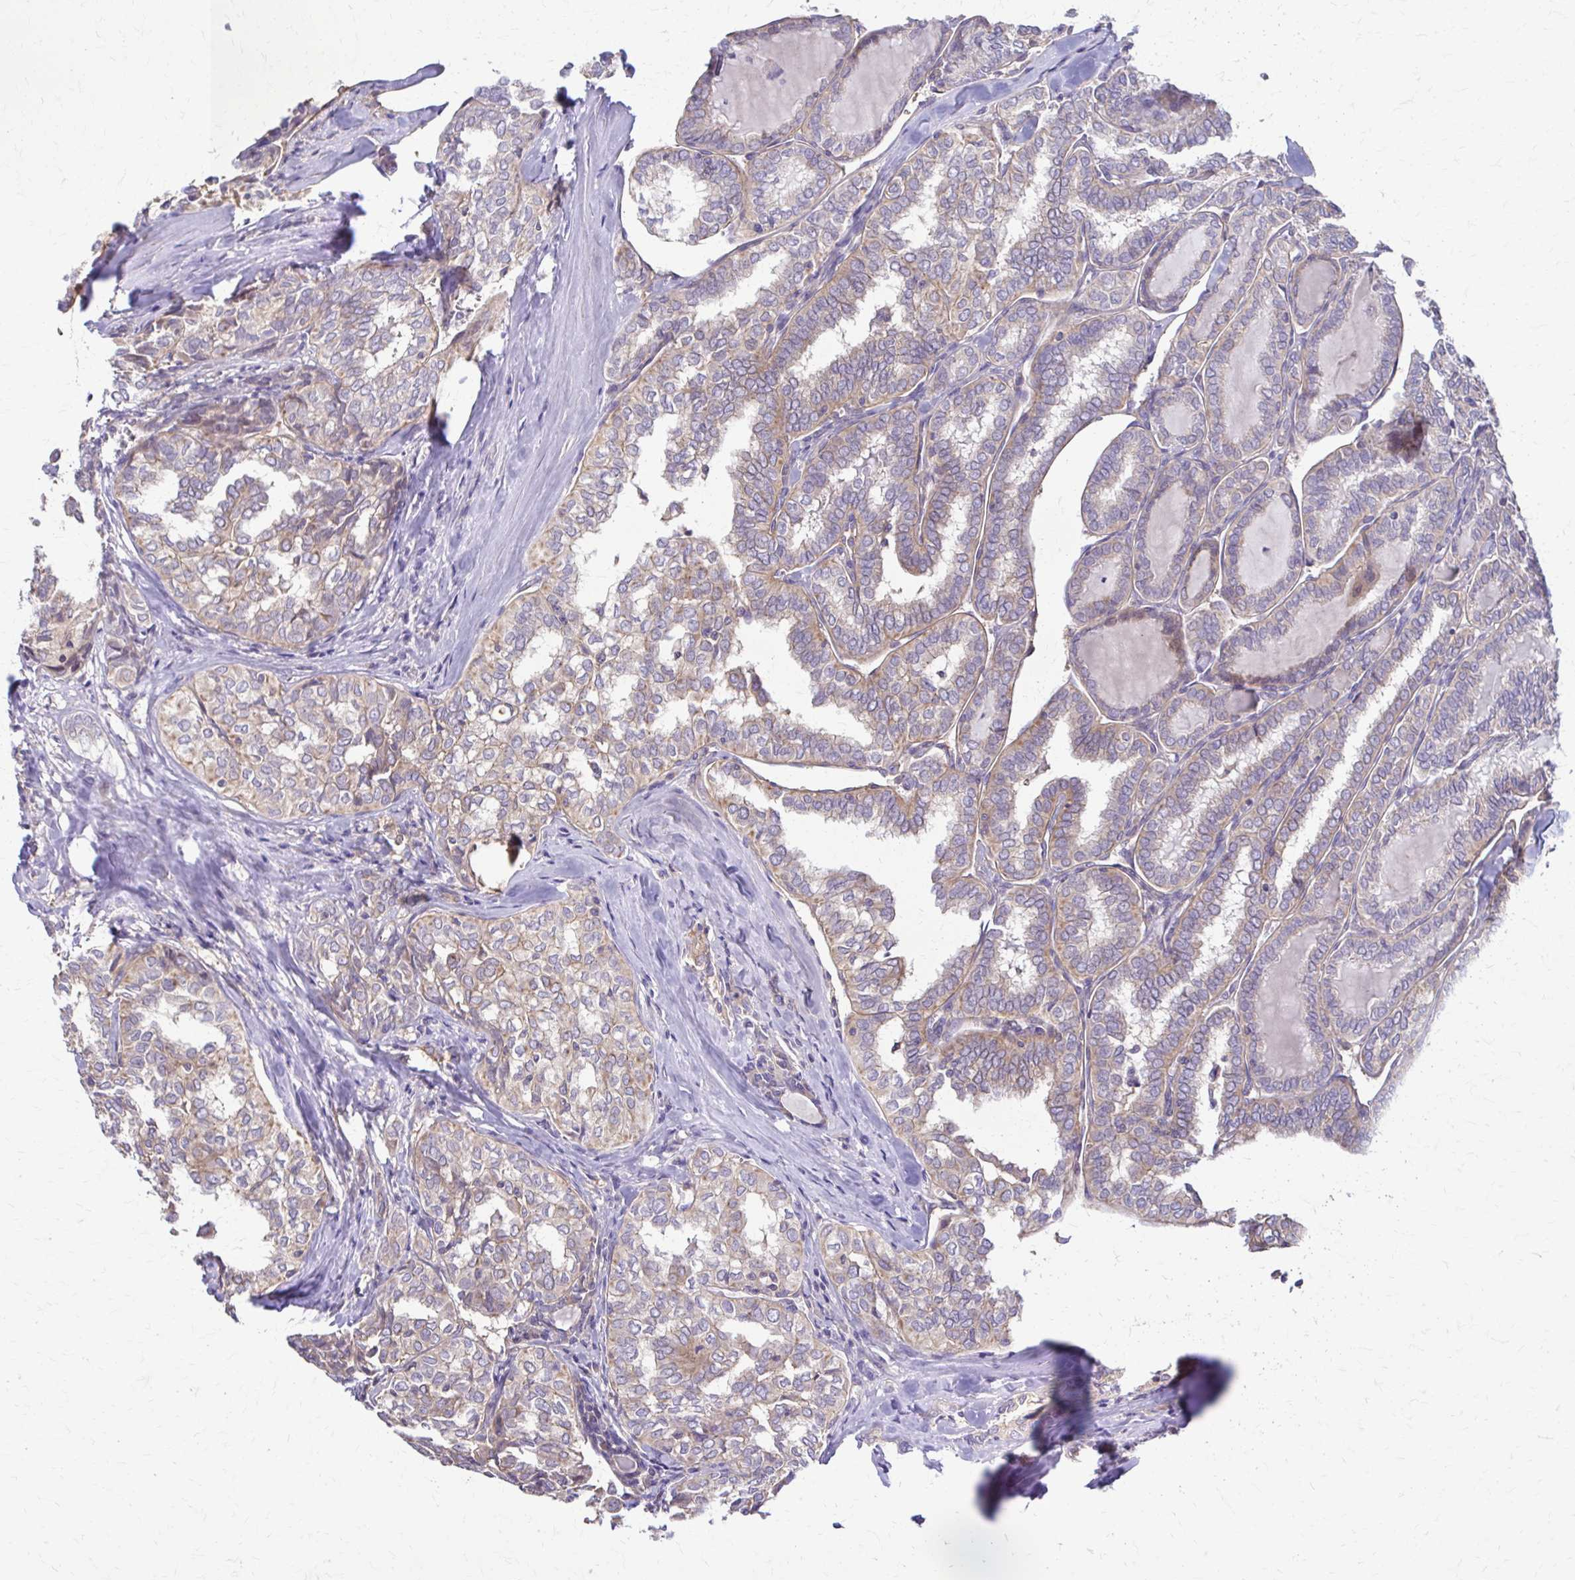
{"staining": {"intensity": "weak", "quantity": "25%-75%", "location": "cytoplasmic/membranous"}, "tissue": "thyroid cancer", "cell_type": "Tumor cells", "image_type": "cancer", "snomed": [{"axis": "morphology", "description": "Papillary adenocarcinoma, NOS"}, {"axis": "topography", "description": "Thyroid gland"}], "caption": "Immunohistochemistry (IHC) photomicrograph of thyroid papillary adenocarcinoma stained for a protein (brown), which exhibits low levels of weak cytoplasmic/membranous staining in approximately 25%-75% of tumor cells.", "gene": "DSP", "patient": {"sex": "female", "age": 30}}